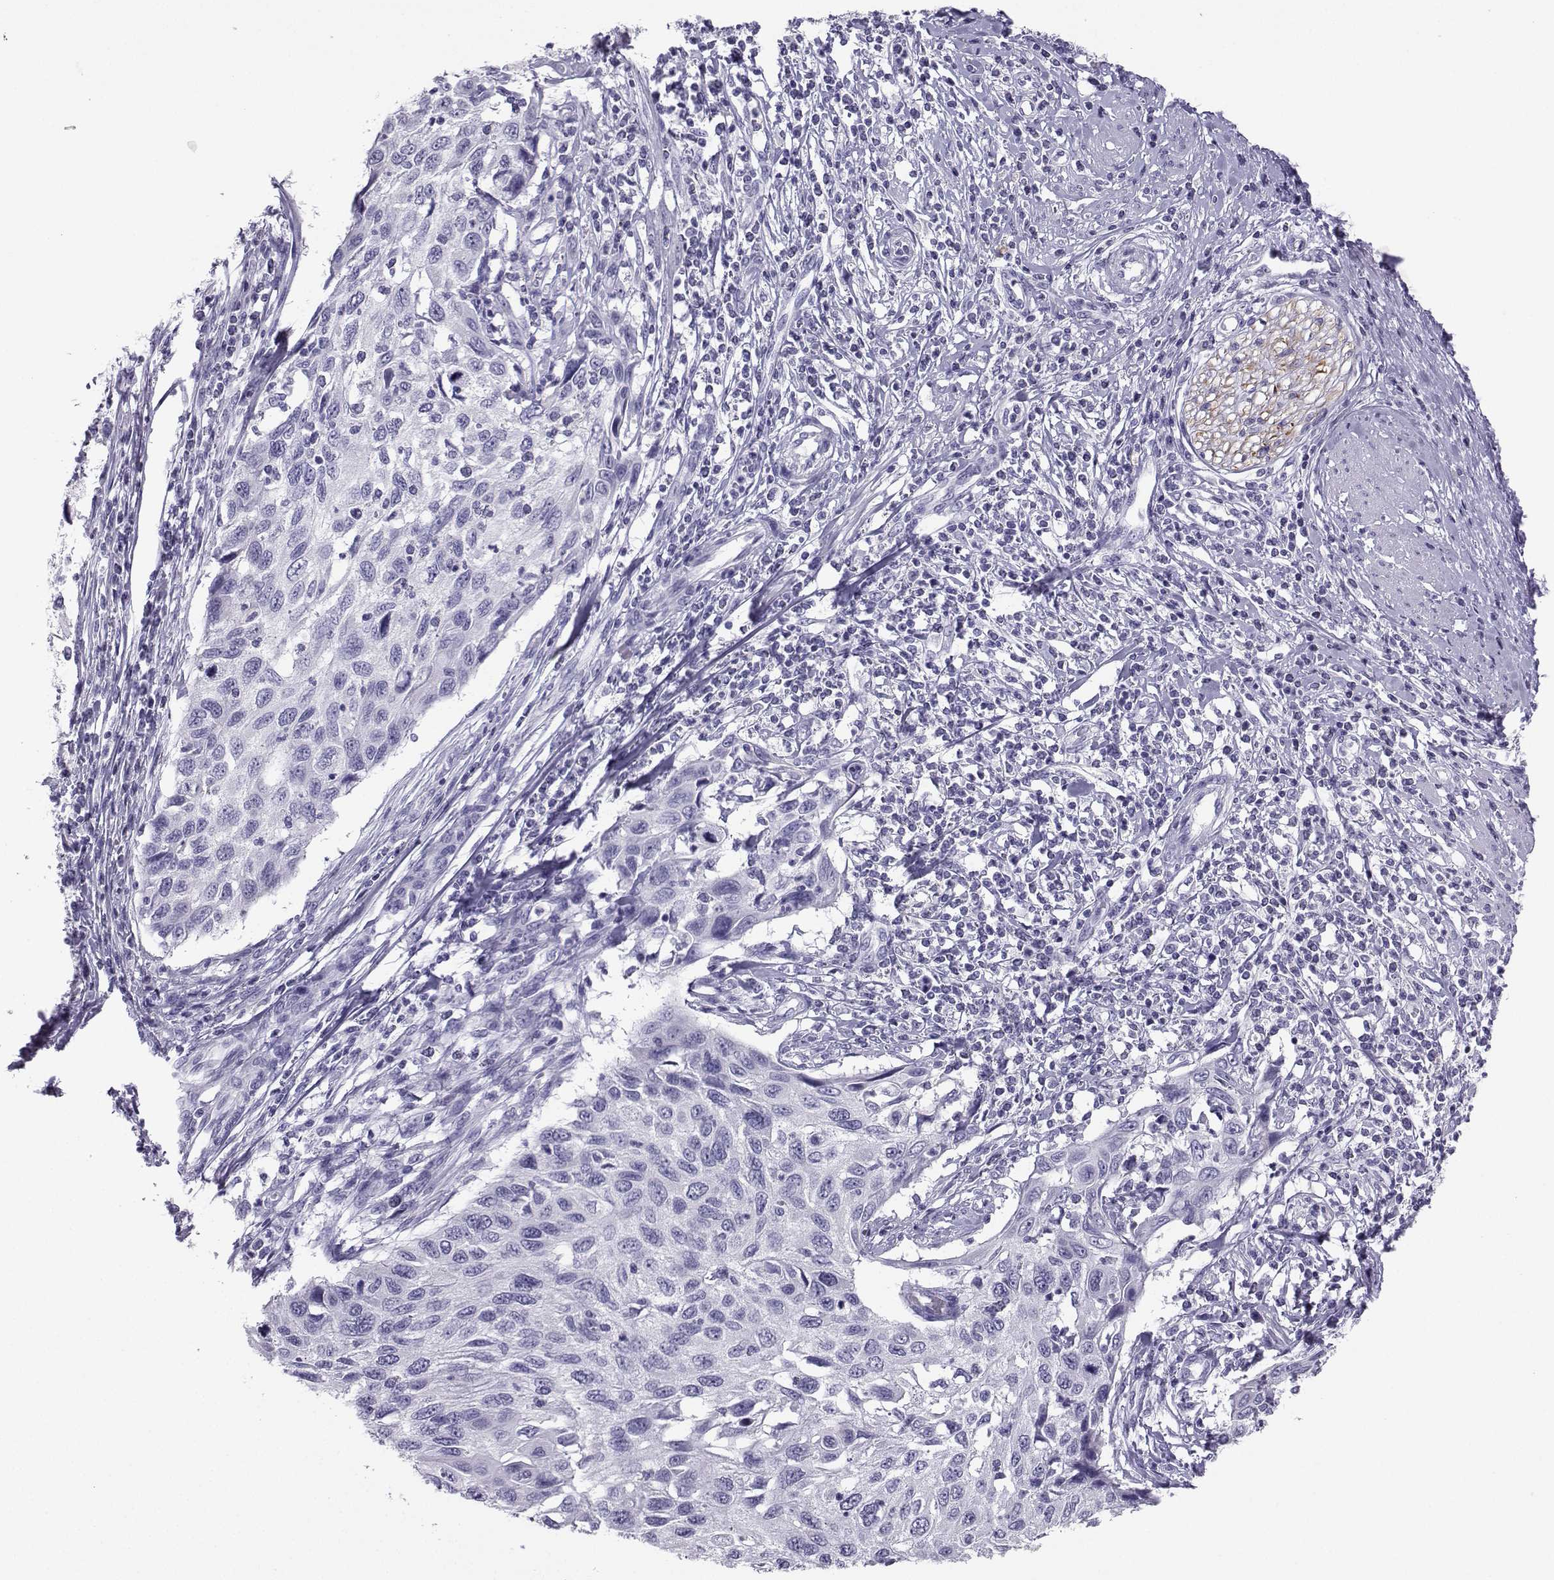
{"staining": {"intensity": "negative", "quantity": "none", "location": "none"}, "tissue": "cervical cancer", "cell_type": "Tumor cells", "image_type": "cancer", "snomed": [{"axis": "morphology", "description": "Squamous cell carcinoma, NOS"}, {"axis": "topography", "description": "Cervix"}], "caption": "High power microscopy histopathology image of an IHC micrograph of cervical cancer, revealing no significant positivity in tumor cells. The staining was performed using DAB to visualize the protein expression in brown, while the nuclei were stained in blue with hematoxylin (Magnification: 20x).", "gene": "NEFL", "patient": {"sex": "female", "age": 70}}